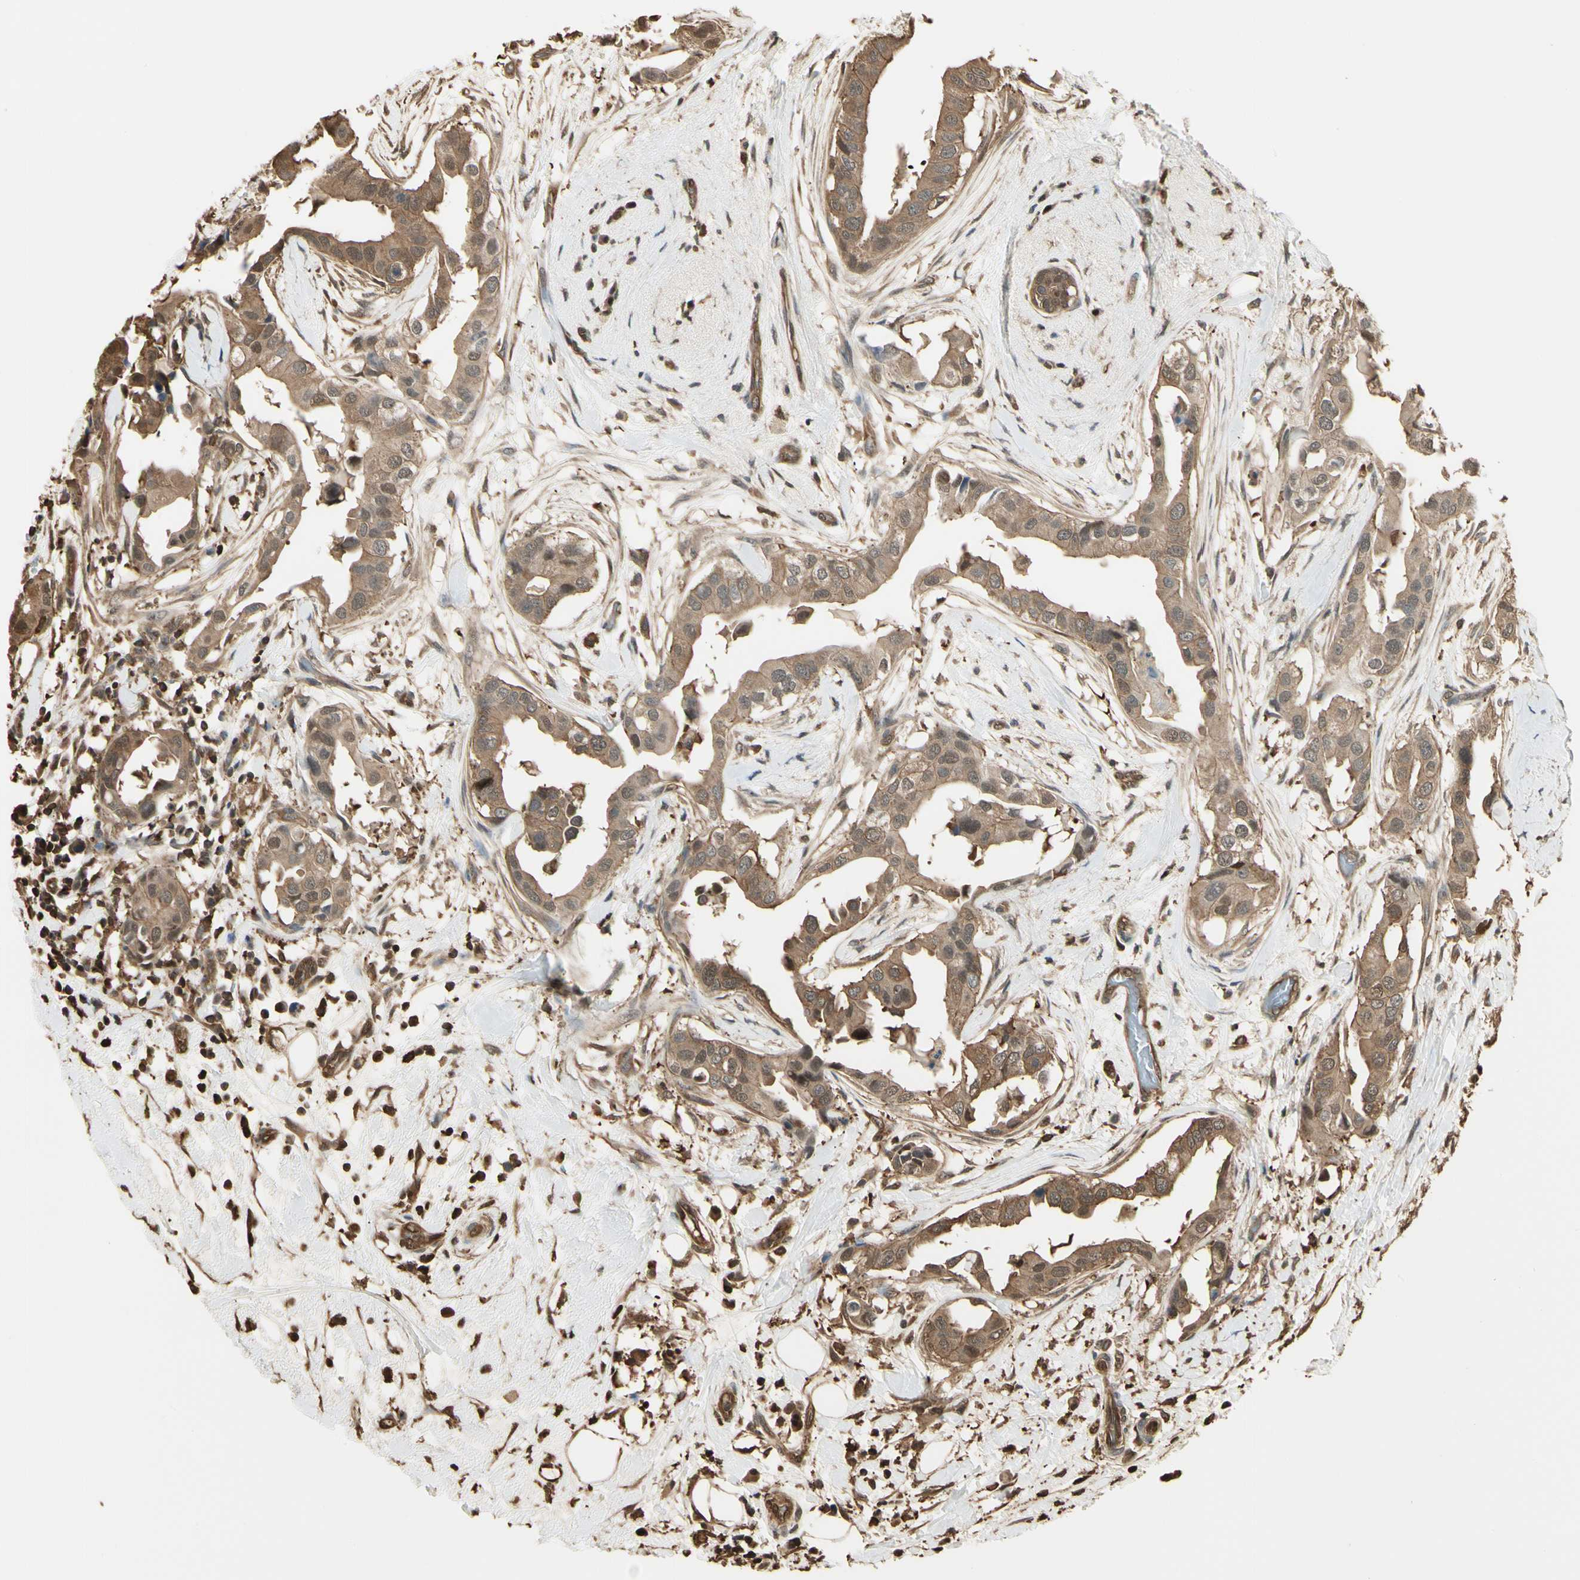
{"staining": {"intensity": "moderate", "quantity": ">75%", "location": "cytoplasmic/membranous"}, "tissue": "breast cancer", "cell_type": "Tumor cells", "image_type": "cancer", "snomed": [{"axis": "morphology", "description": "Duct carcinoma"}, {"axis": "topography", "description": "Breast"}], "caption": "An immunohistochemistry (IHC) image of tumor tissue is shown. Protein staining in brown labels moderate cytoplasmic/membranous positivity in breast infiltrating ductal carcinoma within tumor cells.", "gene": "YWHAE", "patient": {"sex": "female", "age": 40}}